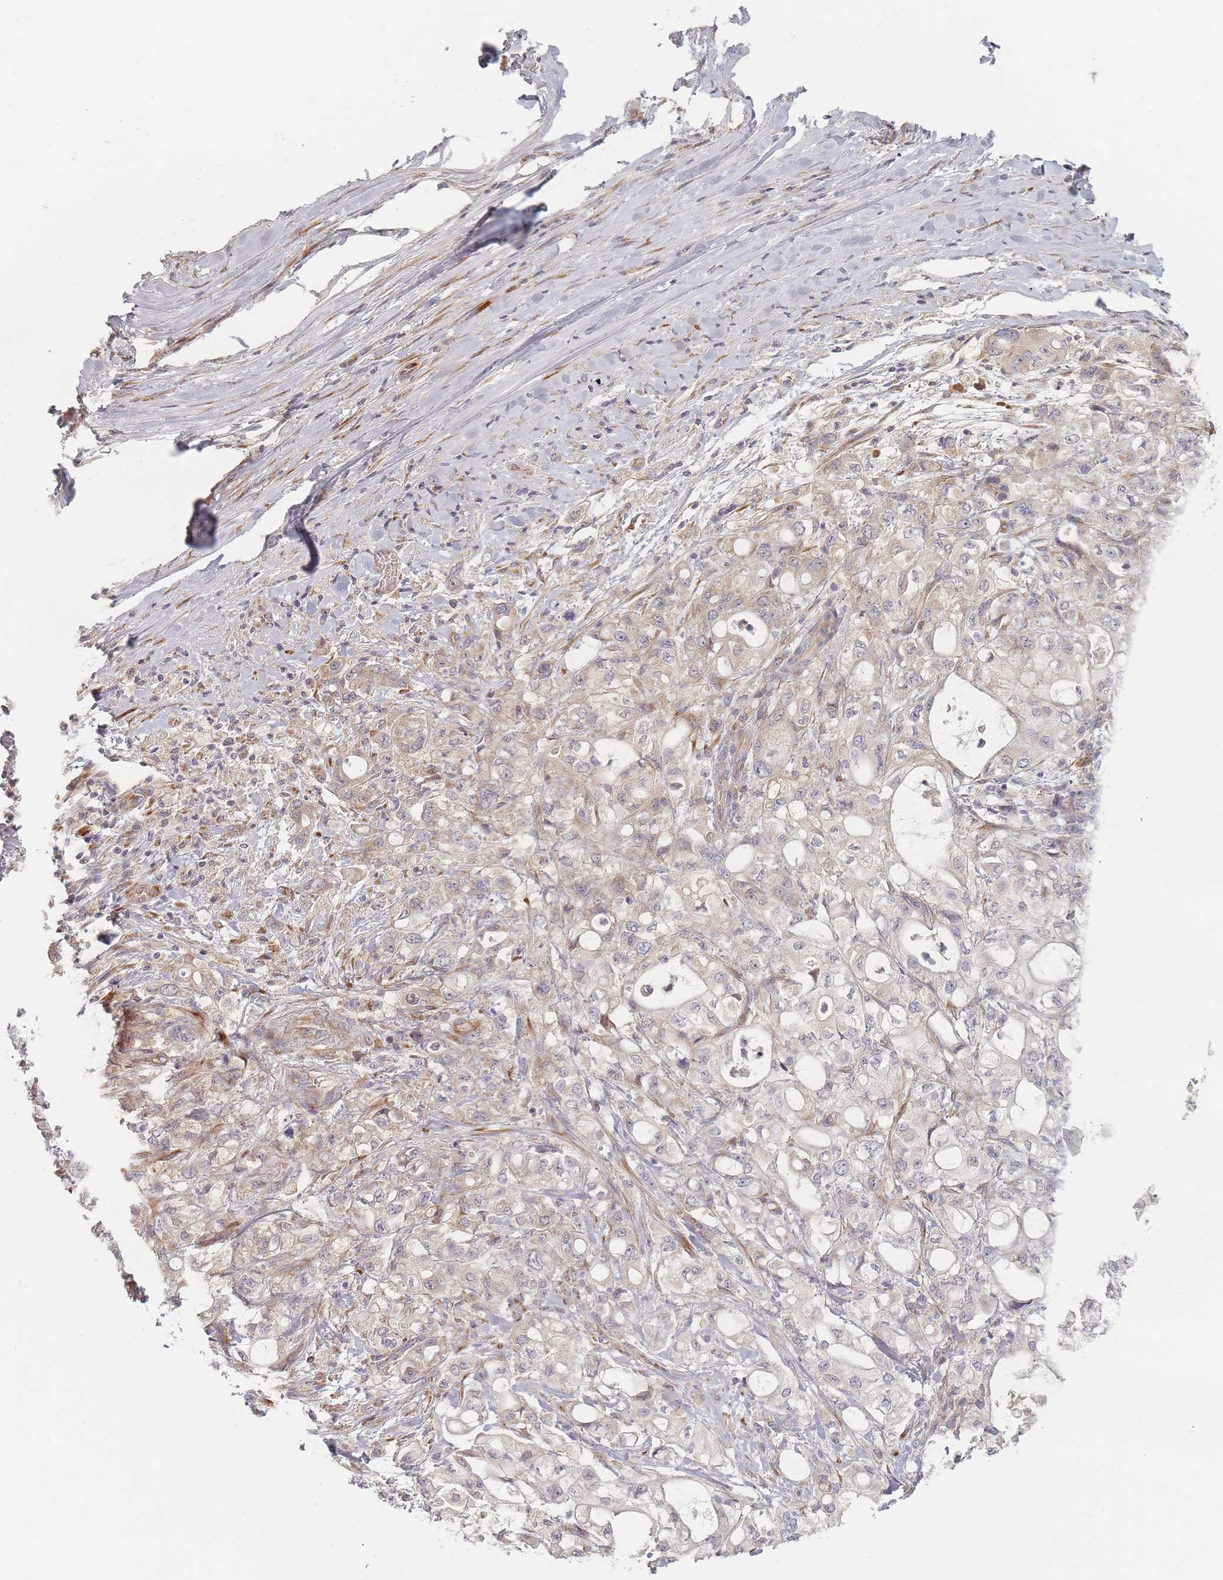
{"staining": {"intensity": "weak", "quantity": "25%-75%", "location": "cytoplasmic/membranous"}, "tissue": "pancreatic cancer", "cell_type": "Tumor cells", "image_type": "cancer", "snomed": [{"axis": "morphology", "description": "Adenocarcinoma, NOS"}, {"axis": "topography", "description": "Pancreas"}], "caption": "About 25%-75% of tumor cells in pancreatic cancer (adenocarcinoma) demonstrate weak cytoplasmic/membranous protein staining as visualized by brown immunohistochemical staining.", "gene": "ZKSCAN7", "patient": {"sex": "male", "age": 79}}